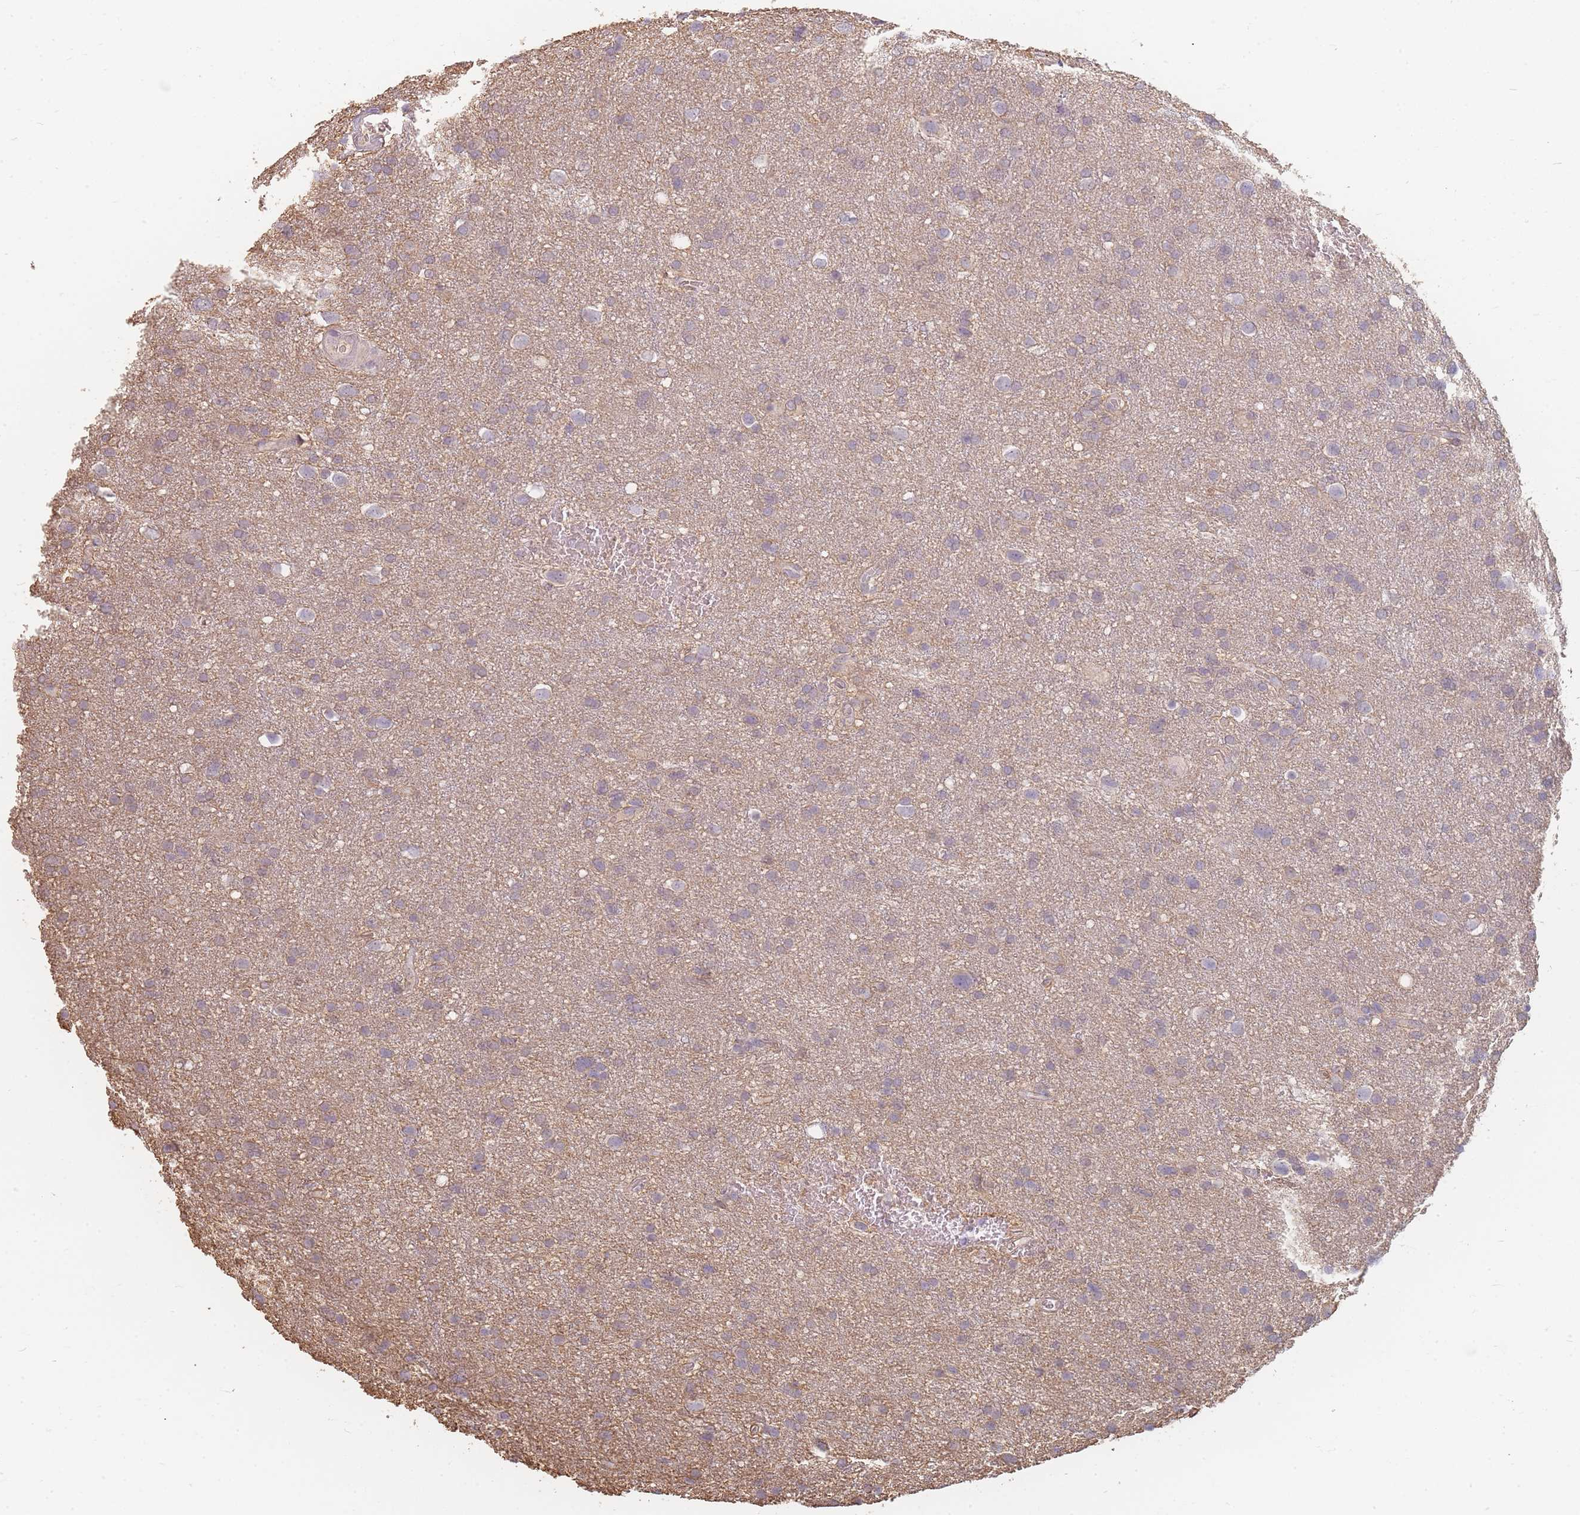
{"staining": {"intensity": "negative", "quantity": "none", "location": "none"}, "tissue": "glioma", "cell_type": "Tumor cells", "image_type": "cancer", "snomed": [{"axis": "morphology", "description": "Glioma, malignant, Low grade"}, {"axis": "topography", "description": "Brain"}], "caption": "DAB (3,3'-diaminobenzidine) immunohistochemical staining of low-grade glioma (malignant) shows no significant expression in tumor cells.", "gene": "RFTN1", "patient": {"sex": "female", "age": 32}}